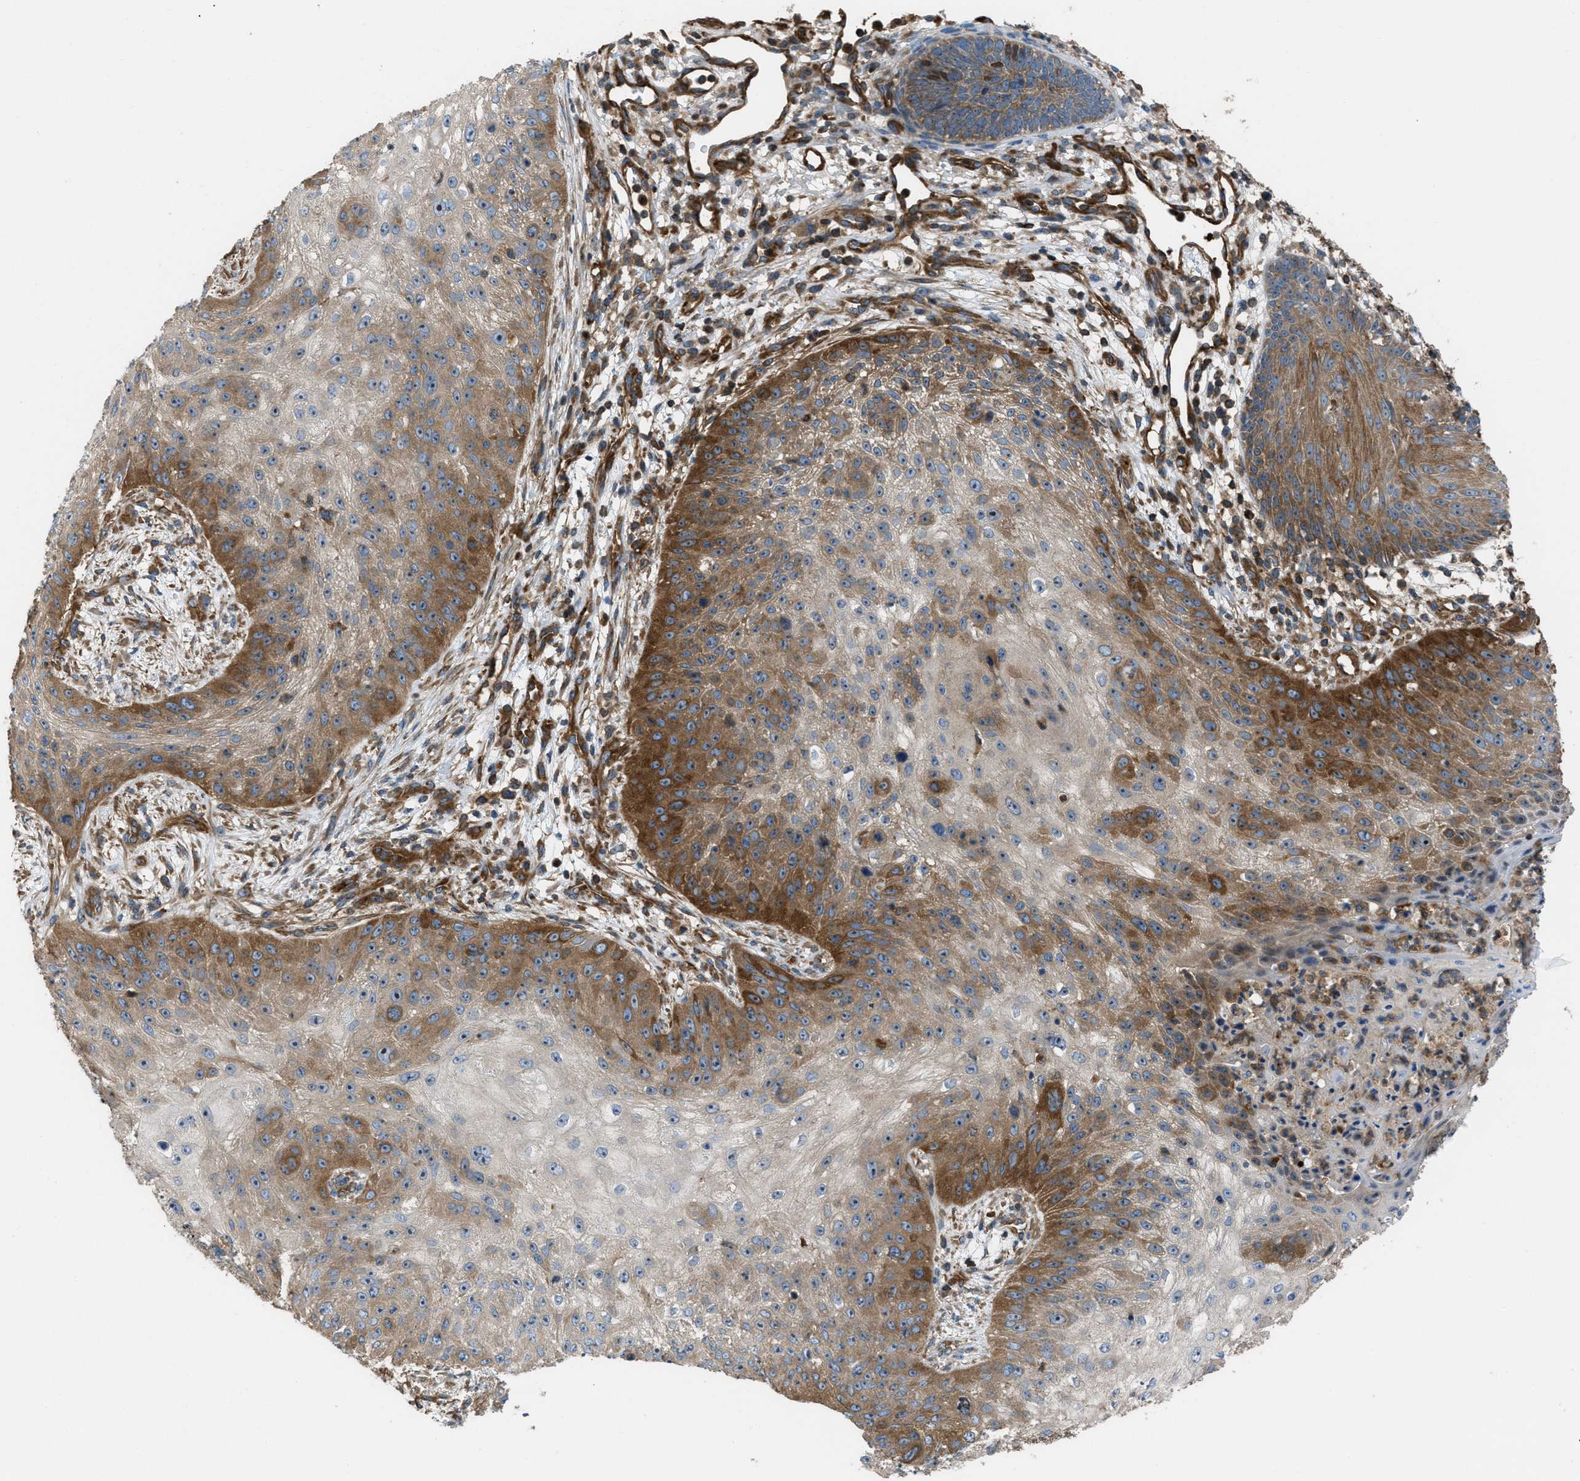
{"staining": {"intensity": "moderate", "quantity": "25%-75%", "location": "cytoplasmic/membranous,nuclear"}, "tissue": "skin cancer", "cell_type": "Tumor cells", "image_type": "cancer", "snomed": [{"axis": "morphology", "description": "Squamous cell carcinoma, NOS"}, {"axis": "topography", "description": "Skin"}], "caption": "Protein positivity by IHC displays moderate cytoplasmic/membranous and nuclear staining in about 25%-75% of tumor cells in skin cancer (squamous cell carcinoma).", "gene": "ATP2A3", "patient": {"sex": "female", "age": 80}}